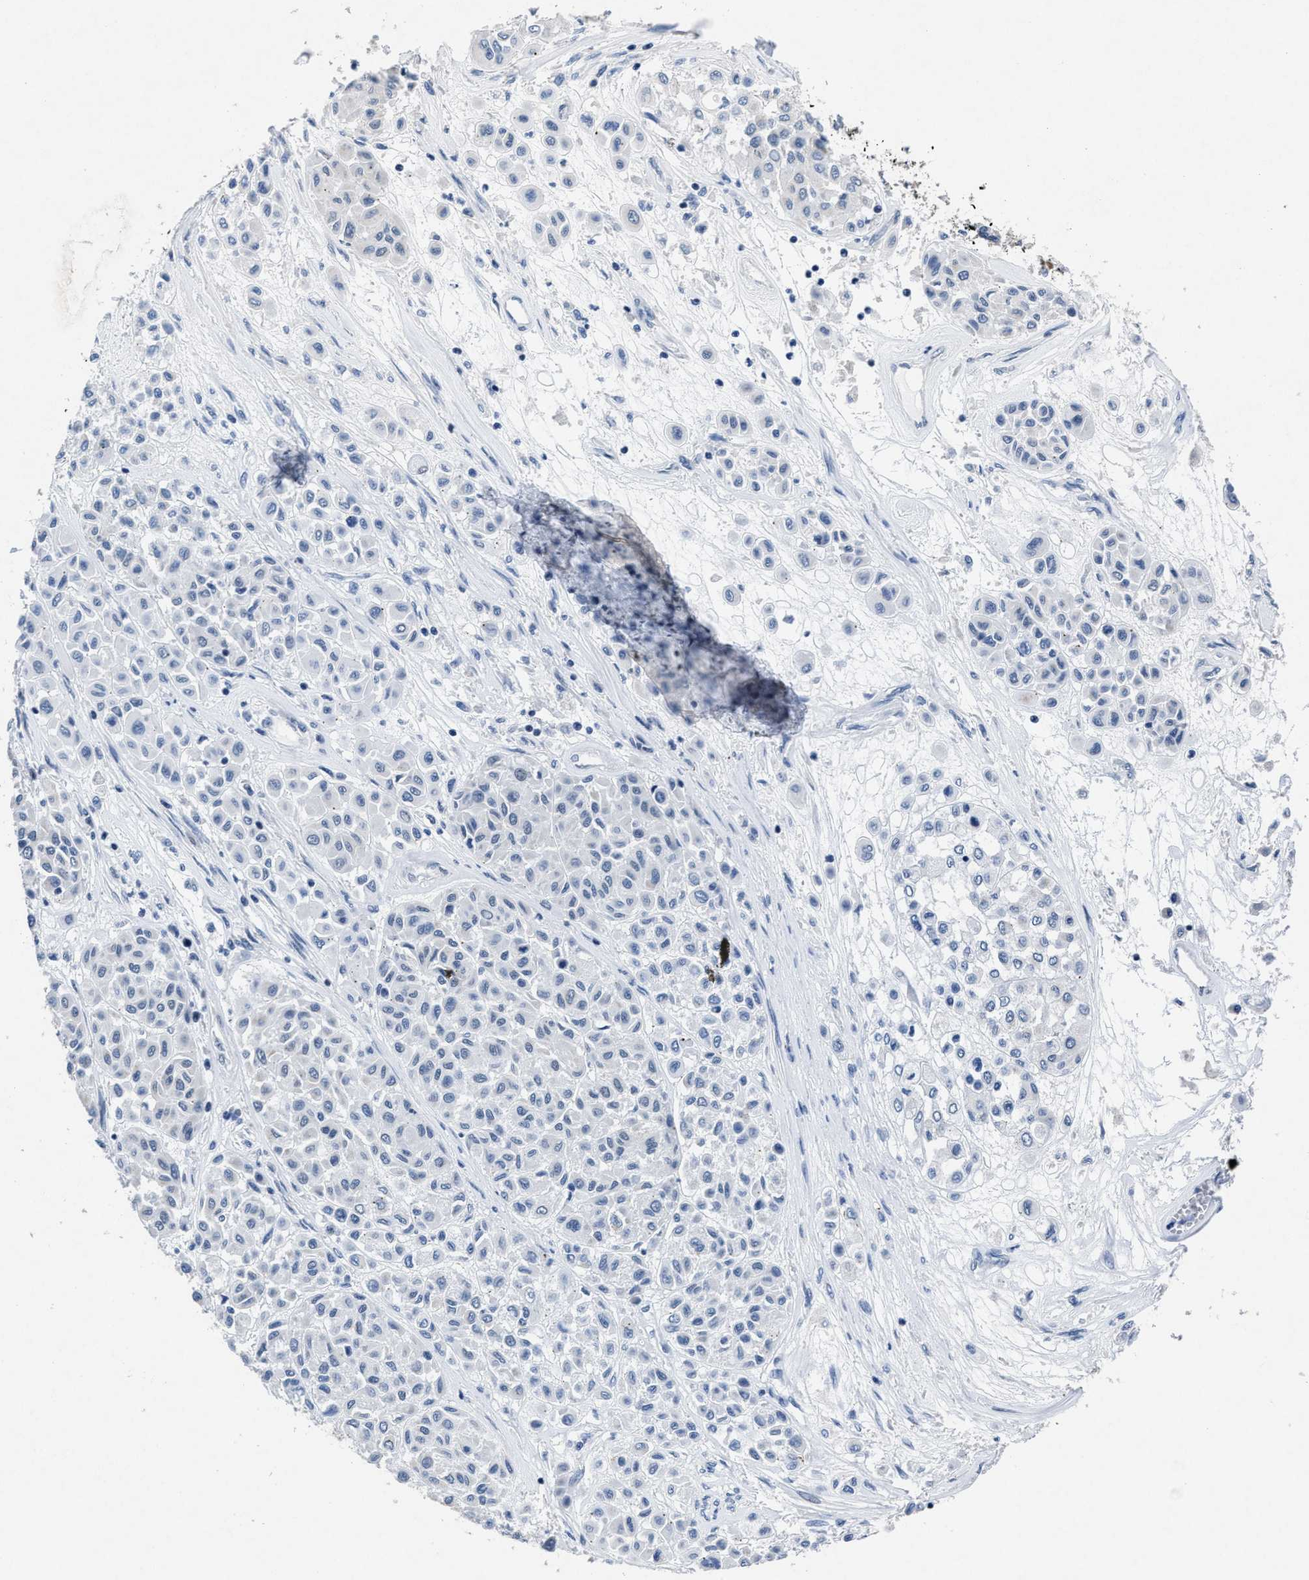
{"staining": {"intensity": "negative", "quantity": "none", "location": "none"}, "tissue": "melanoma", "cell_type": "Tumor cells", "image_type": "cancer", "snomed": [{"axis": "morphology", "description": "Malignant melanoma, Metastatic site"}, {"axis": "topography", "description": "Soft tissue"}], "caption": "Tumor cells show no significant protein expression in melanoma.", "gene": "ID3", "patient": {"sex": "male", "age": 41}}